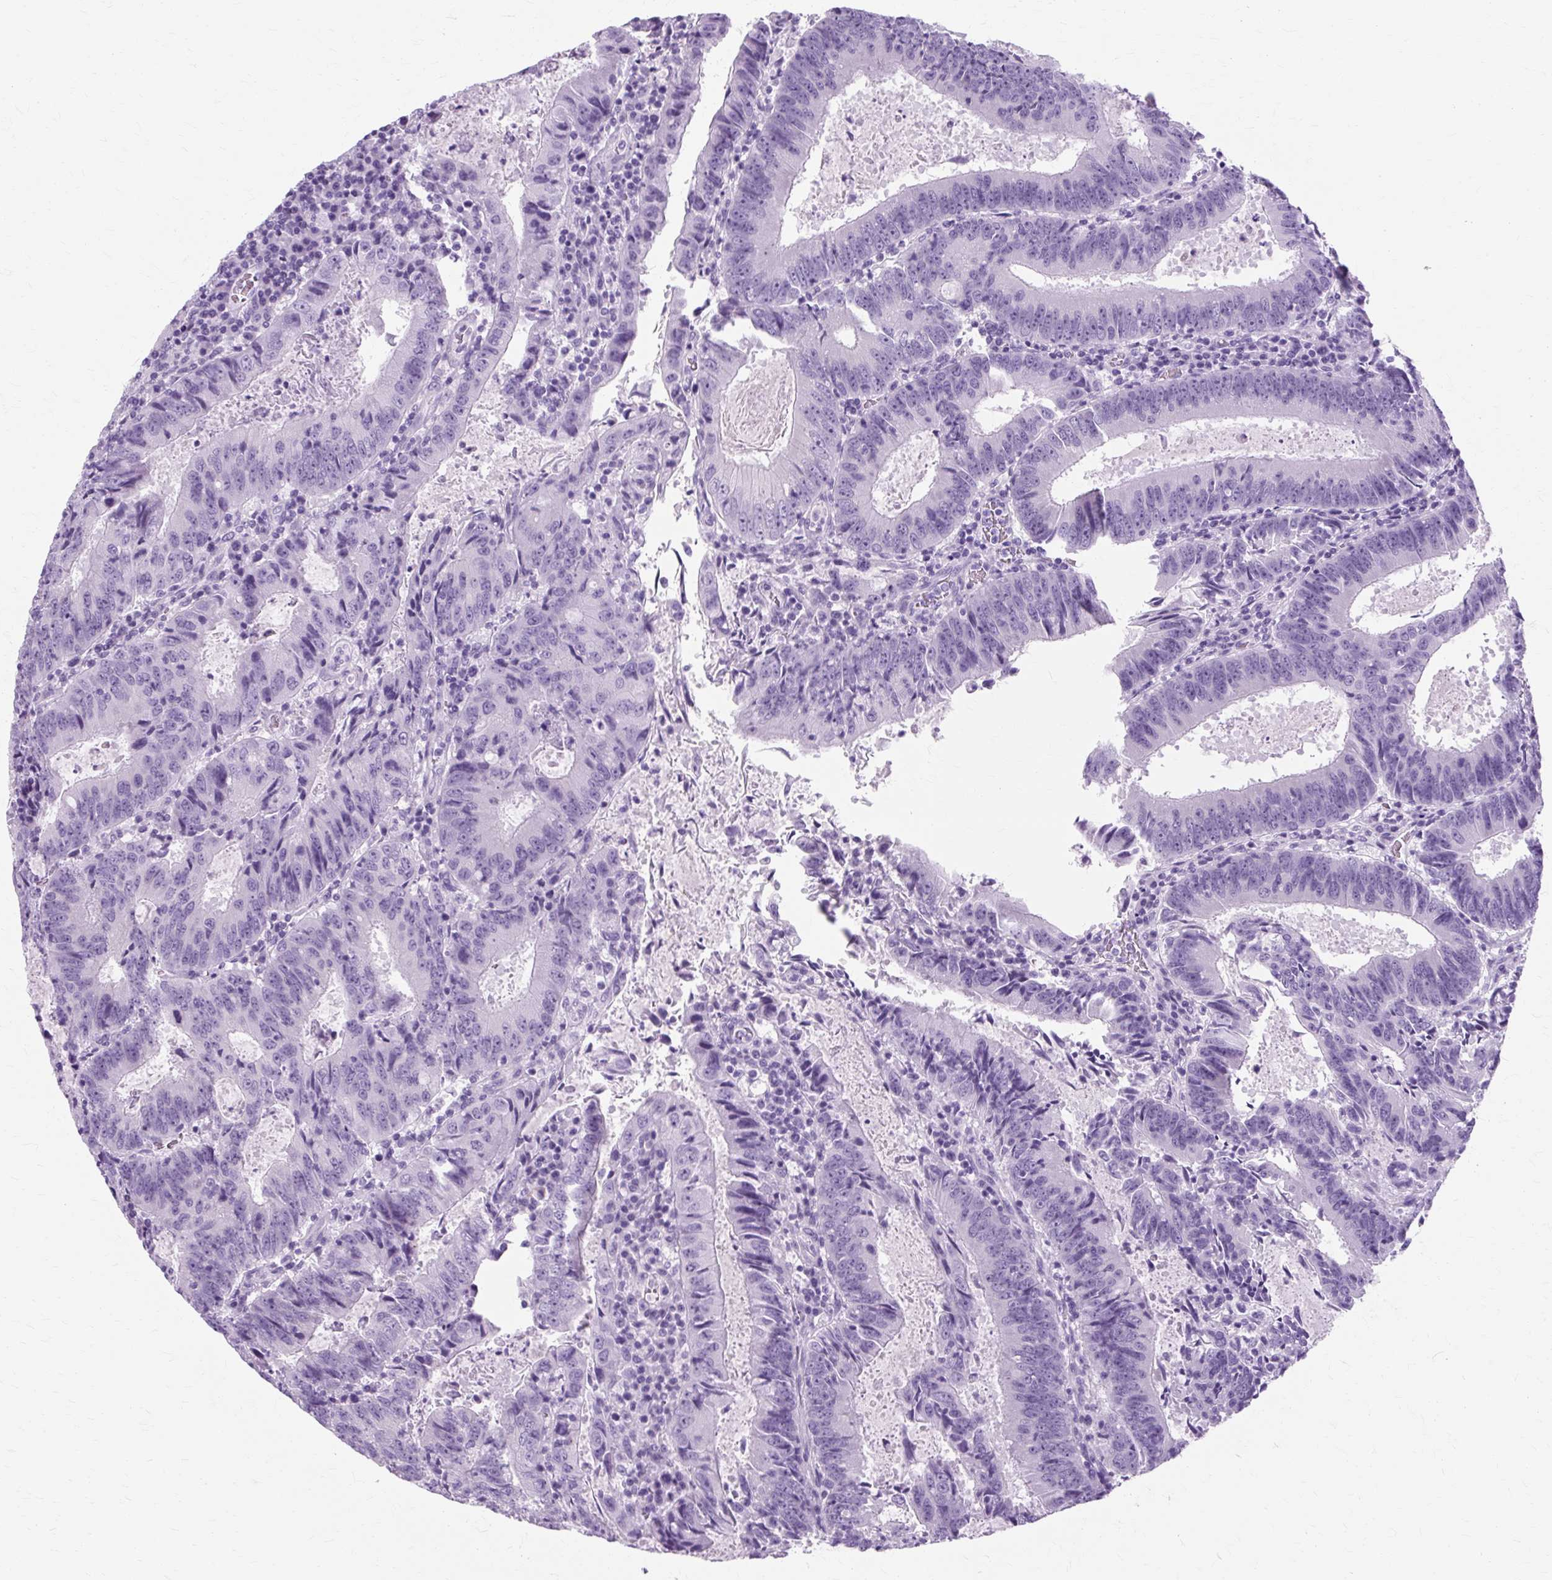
{"staining": {"intensity": "negative", "quantity": "none", "location": "none"}, "tissue": "colorectal cancer", "cell_type": "Tumor cells", "image_type": "cancer", "snomed": [{"axis": "morphology", "description": "Adenocarcinoma, NOS"}, {"axis": "topography", "description": "Colon"}], "caption": "Immunohistochemistry histopathology image of colorectal adenocarcinoma stained for a protein (brown), which reveals no staining in tumor cells. Nuclei are stained in blue.", "gene": "TMEM89", "patient": {"sex": "male", "age": 67}}